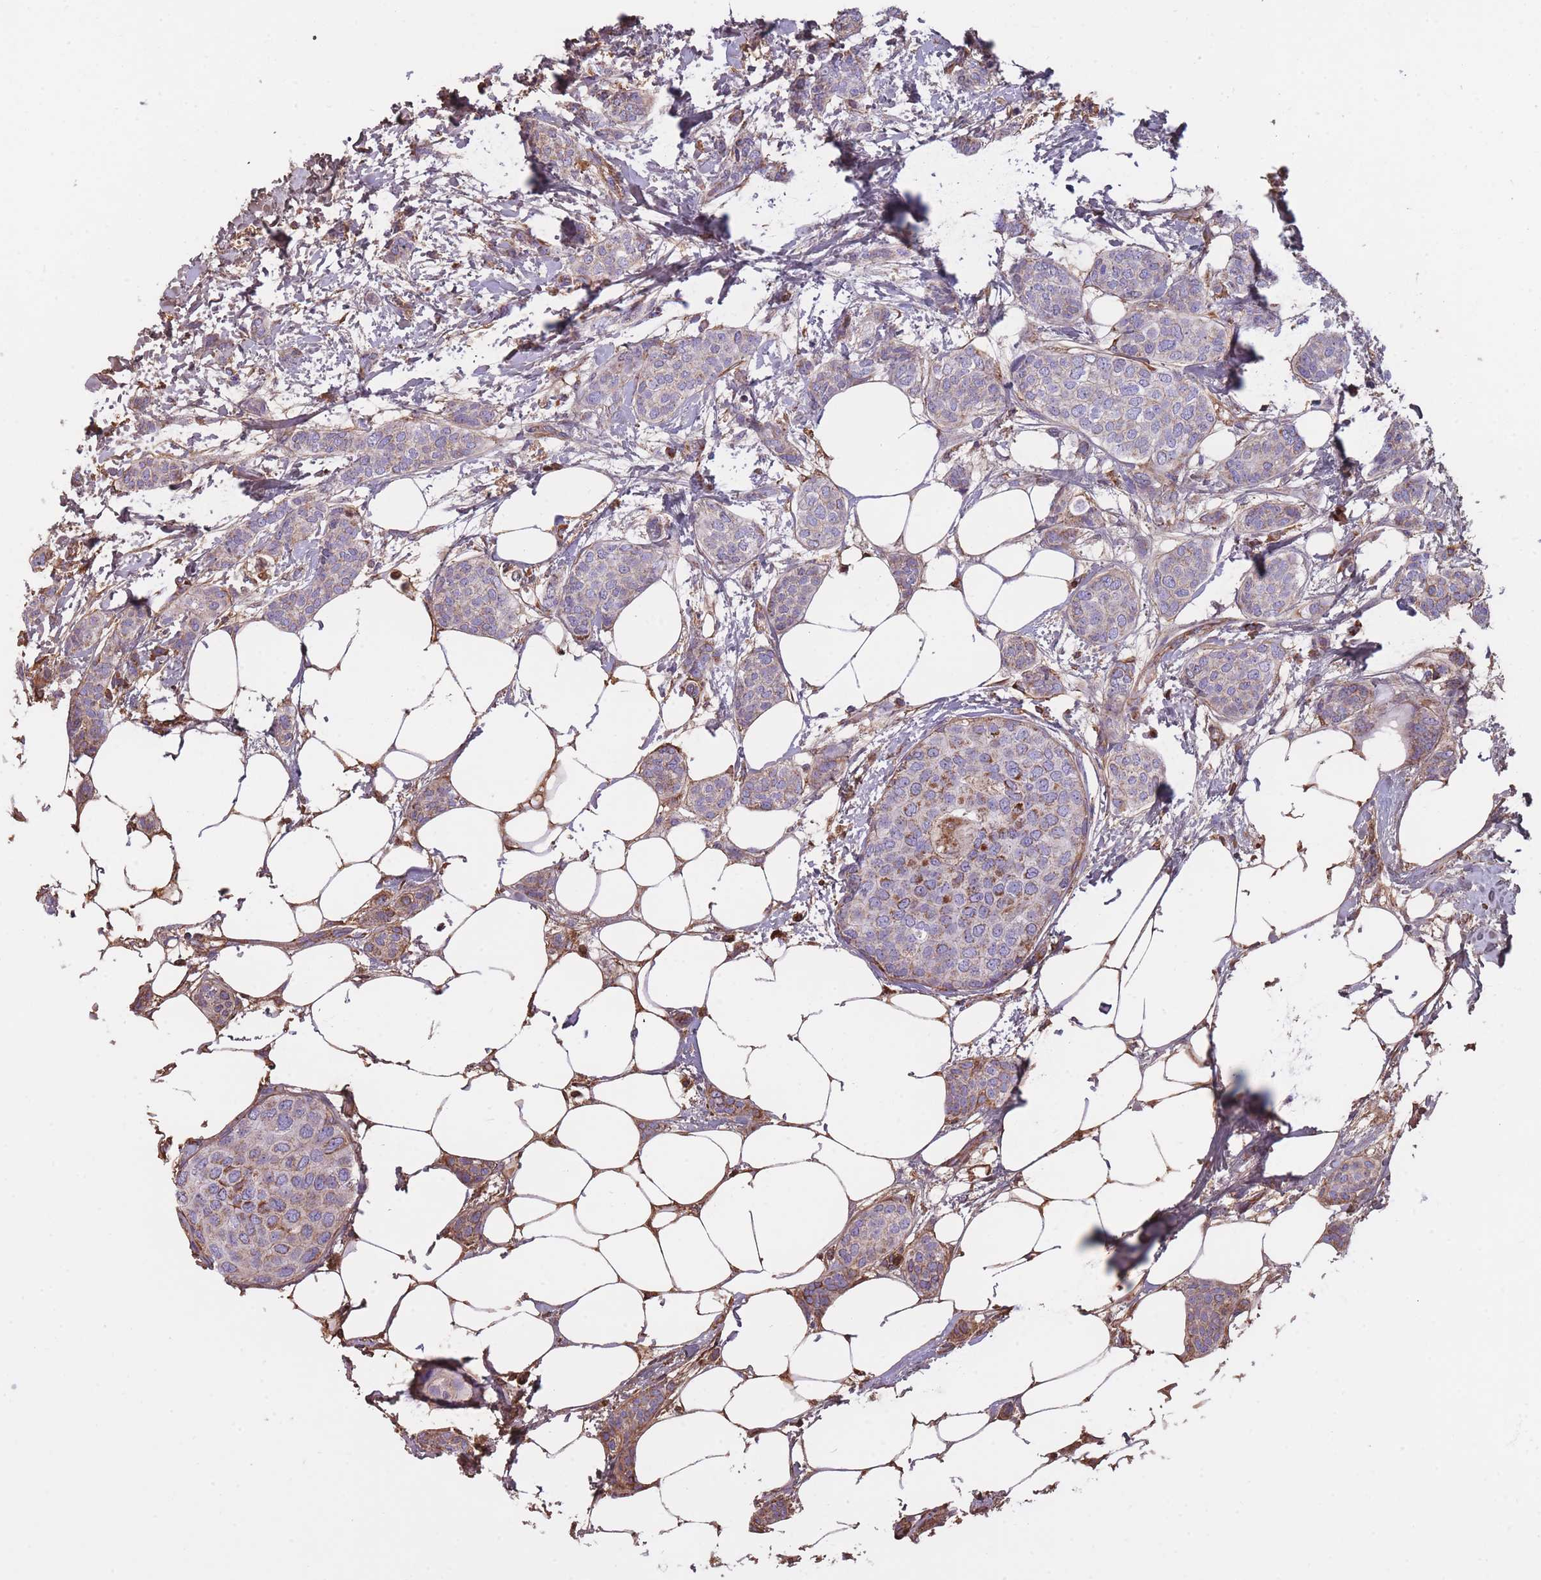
{"staining": {"intensity": "moderate", "quantity": "<25%", "location": "cytoplasmic/membranous"}, "tissue": "breast cancer", "cell_type": "Tumor cells", "image_type": "cancer", "snomed": [{"axis": "morphology", "description": "Duct carcinoma"}, {"axis": "topography", "description": "Breast"}], "caption": "This micrograph exhibits breast intraductal carcinoma stained with immunohistochemistry (IHC) to label a protein in brown. The cytoplasmic/membranous of tumor cells show moderate positivity for the protein. Nuclei are counter-stained blue.", "gene": "KAT2A", "patient": {"sex": "female", "age": 72}}